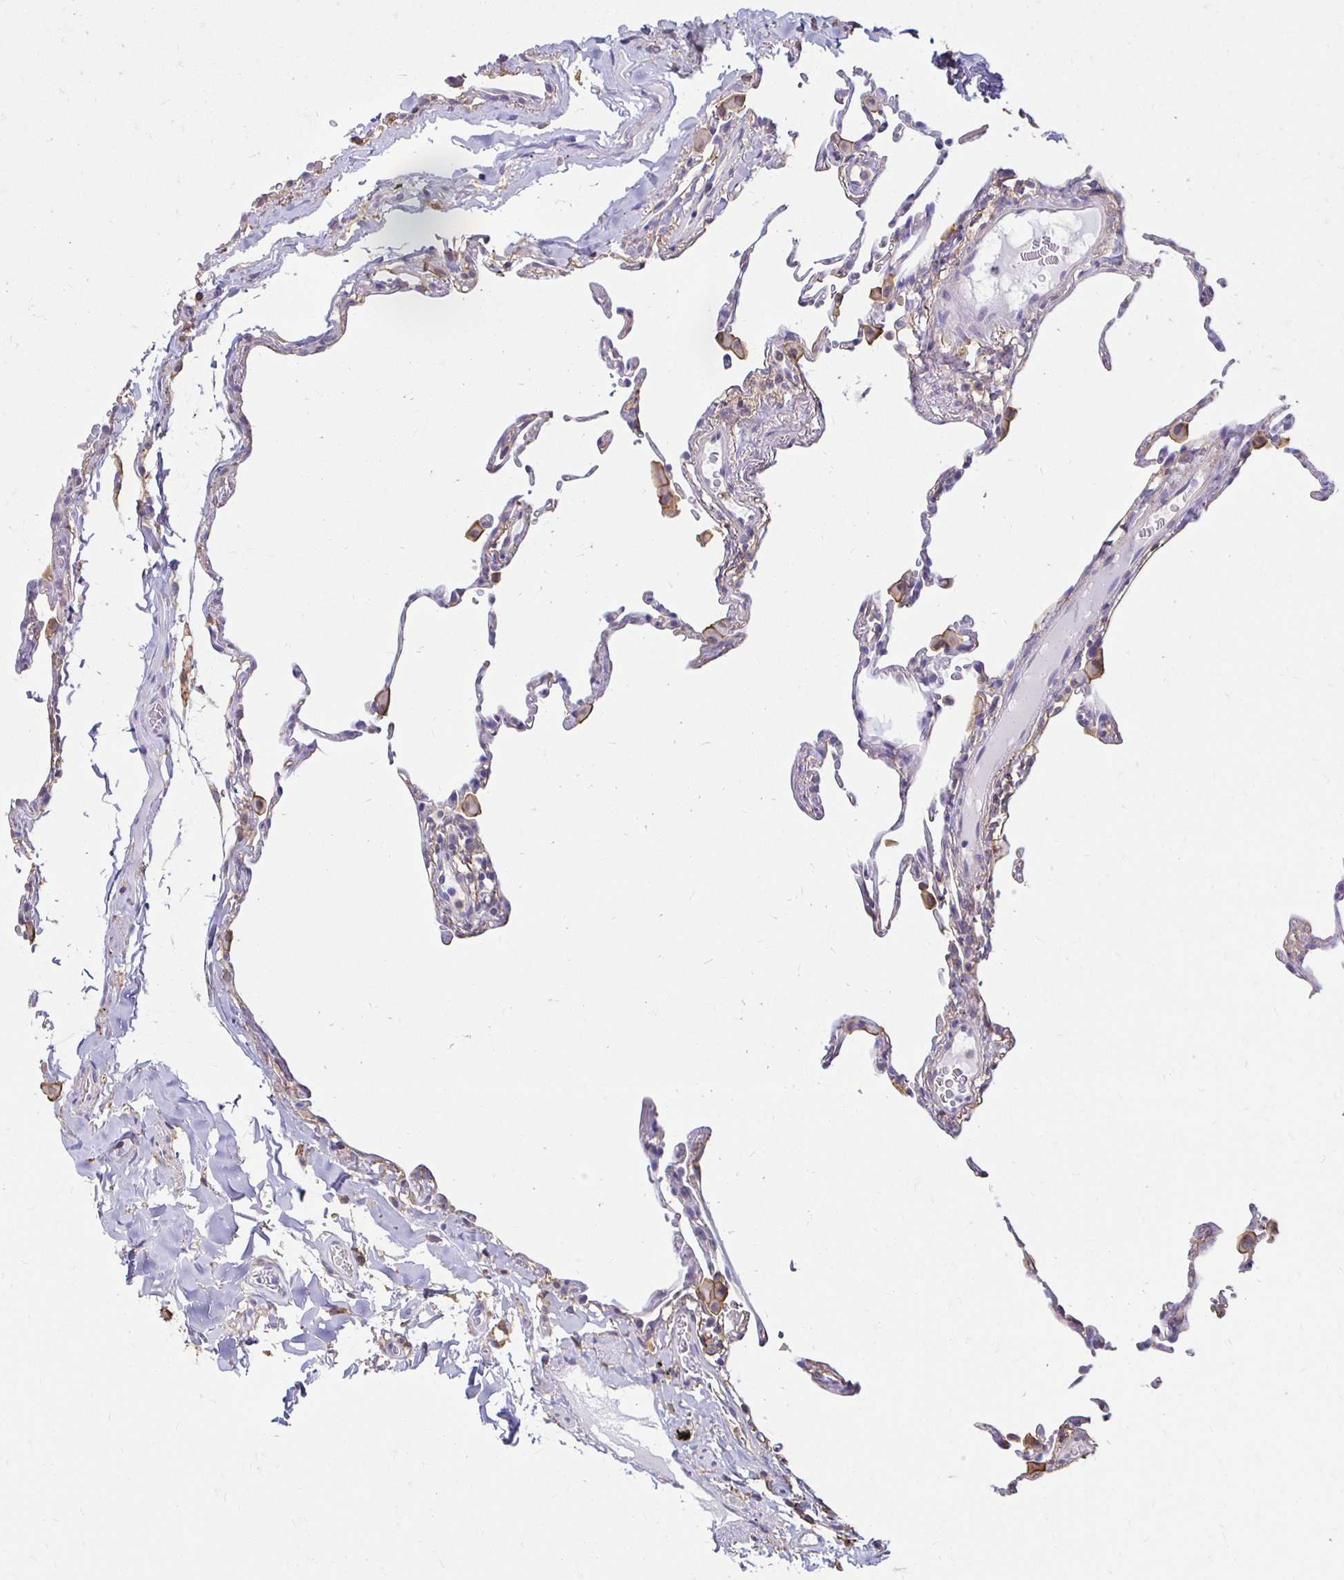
{"staining": {"intensity": "negative", "quantity": "none", "location": "none"}, "tissue": "lung", "cell_type": "Alveolar cells", "image_type": "normal", "snomed": [{"axis": "morphology", "description": "Normal tissue, NOS"}, {"axis": "topography", "description": "Lung"}], "caption": "Immunohistochemical staining of benign human lung demonstrates no significant expression in alveolar cells. Brightfield microscopy of immunohistochemistry stained with DAB (brown) and hematoxylin (blue), captured at high magnification.", "gene": "TAS1R3", "patient": {"sex": "female", "age": 57}}